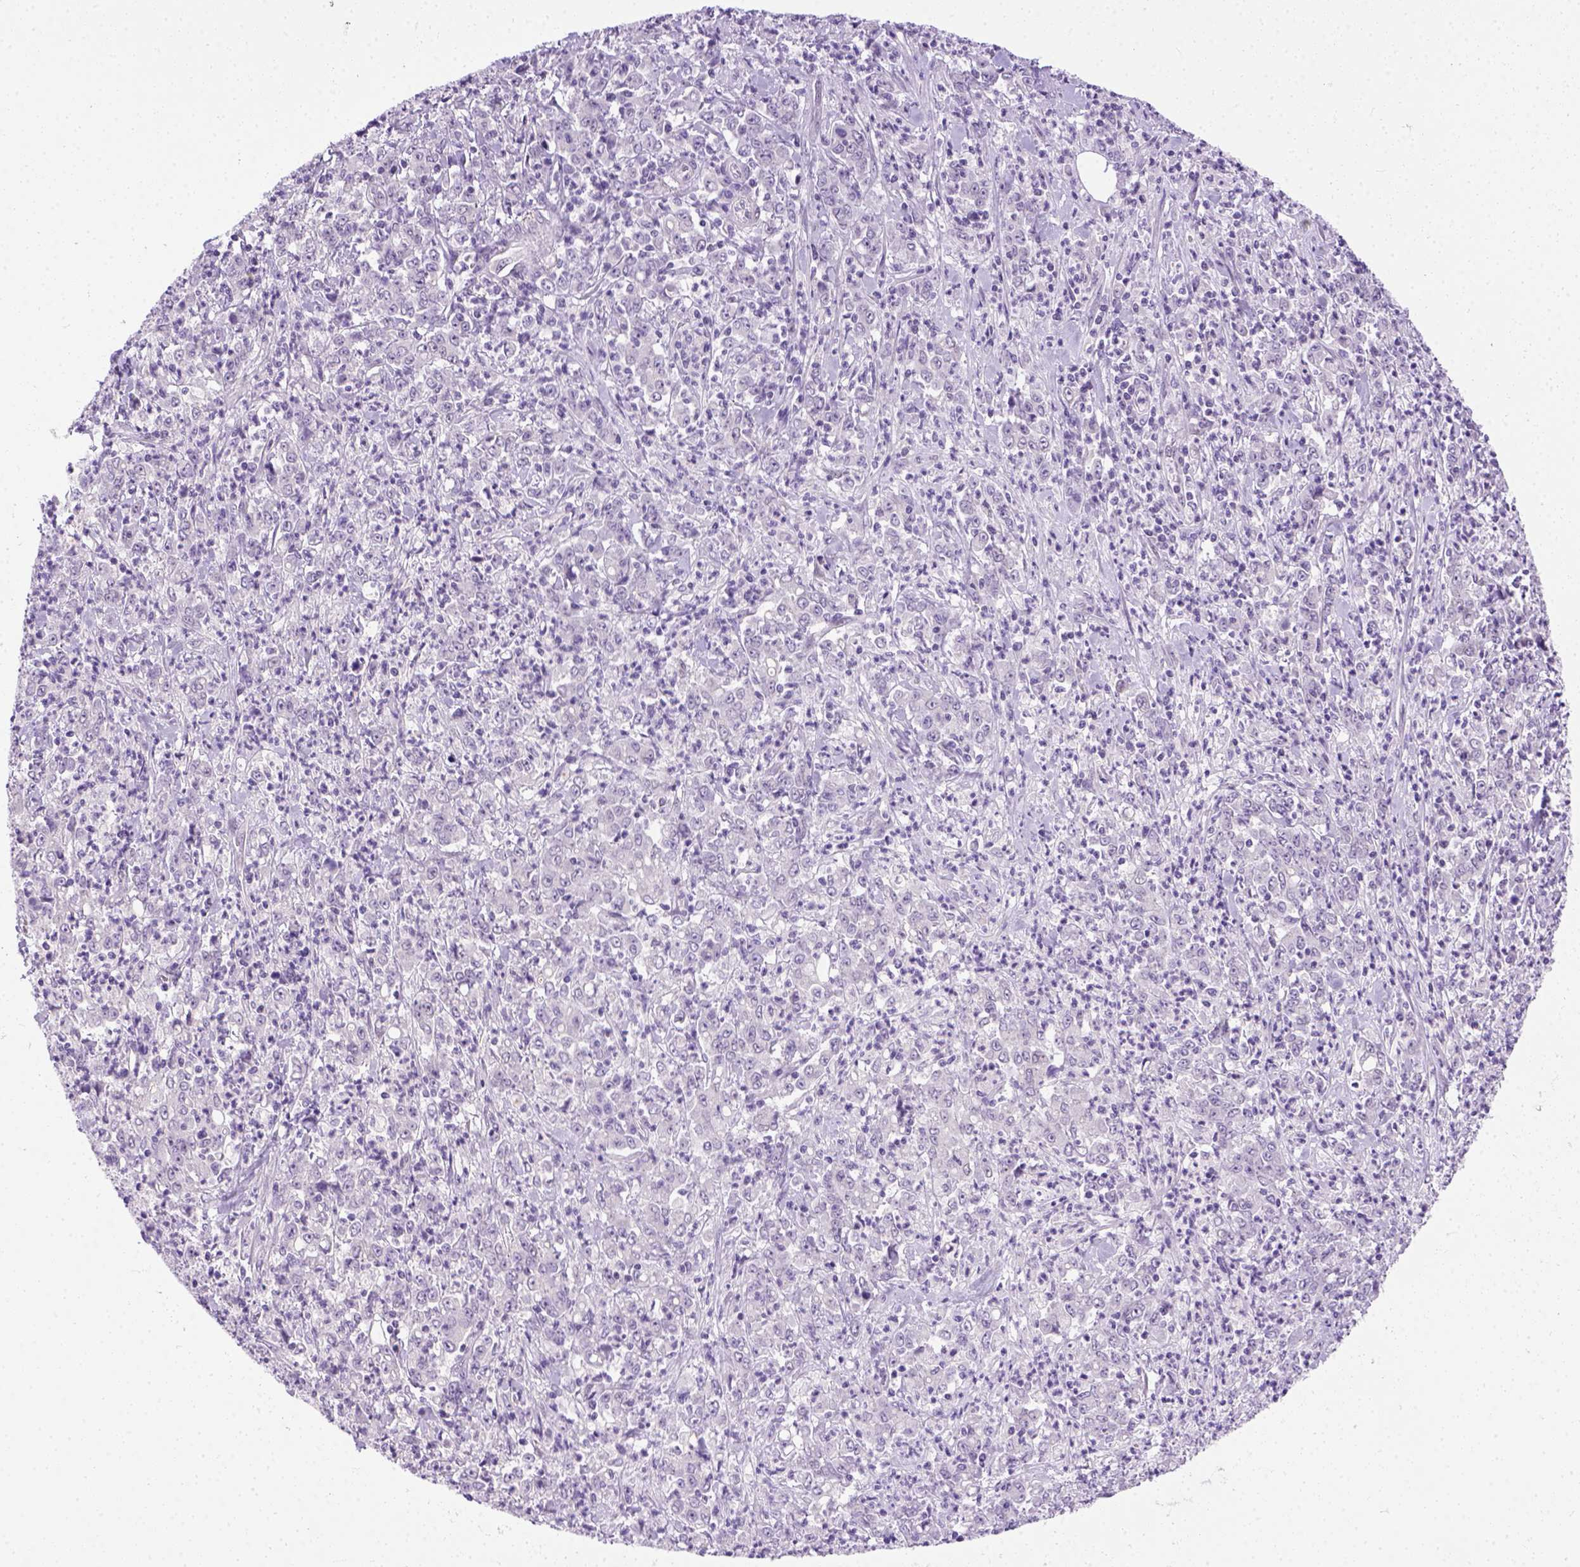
{"staining": {"intensity": "negative", "quantity": "none", "location": "none"}, "tissue": "stomach cancer", "cell_type": "Tumor cells", "image_type": "cancer", "snomed": [{"axis": "morphology", "description": "Adenocarcinoma, NOS"}, {"axis": "topography", "description": "Stomach, lower"}], "caption": "A high-resolution photomicrograph shows immunohistochemistry (IHC) staining of stomach adenocarcinoma, which demonstrates no significant positivity in tumor cells.", "gene": "FAM184B", "patient": {"sex": "female", "age": 71}}